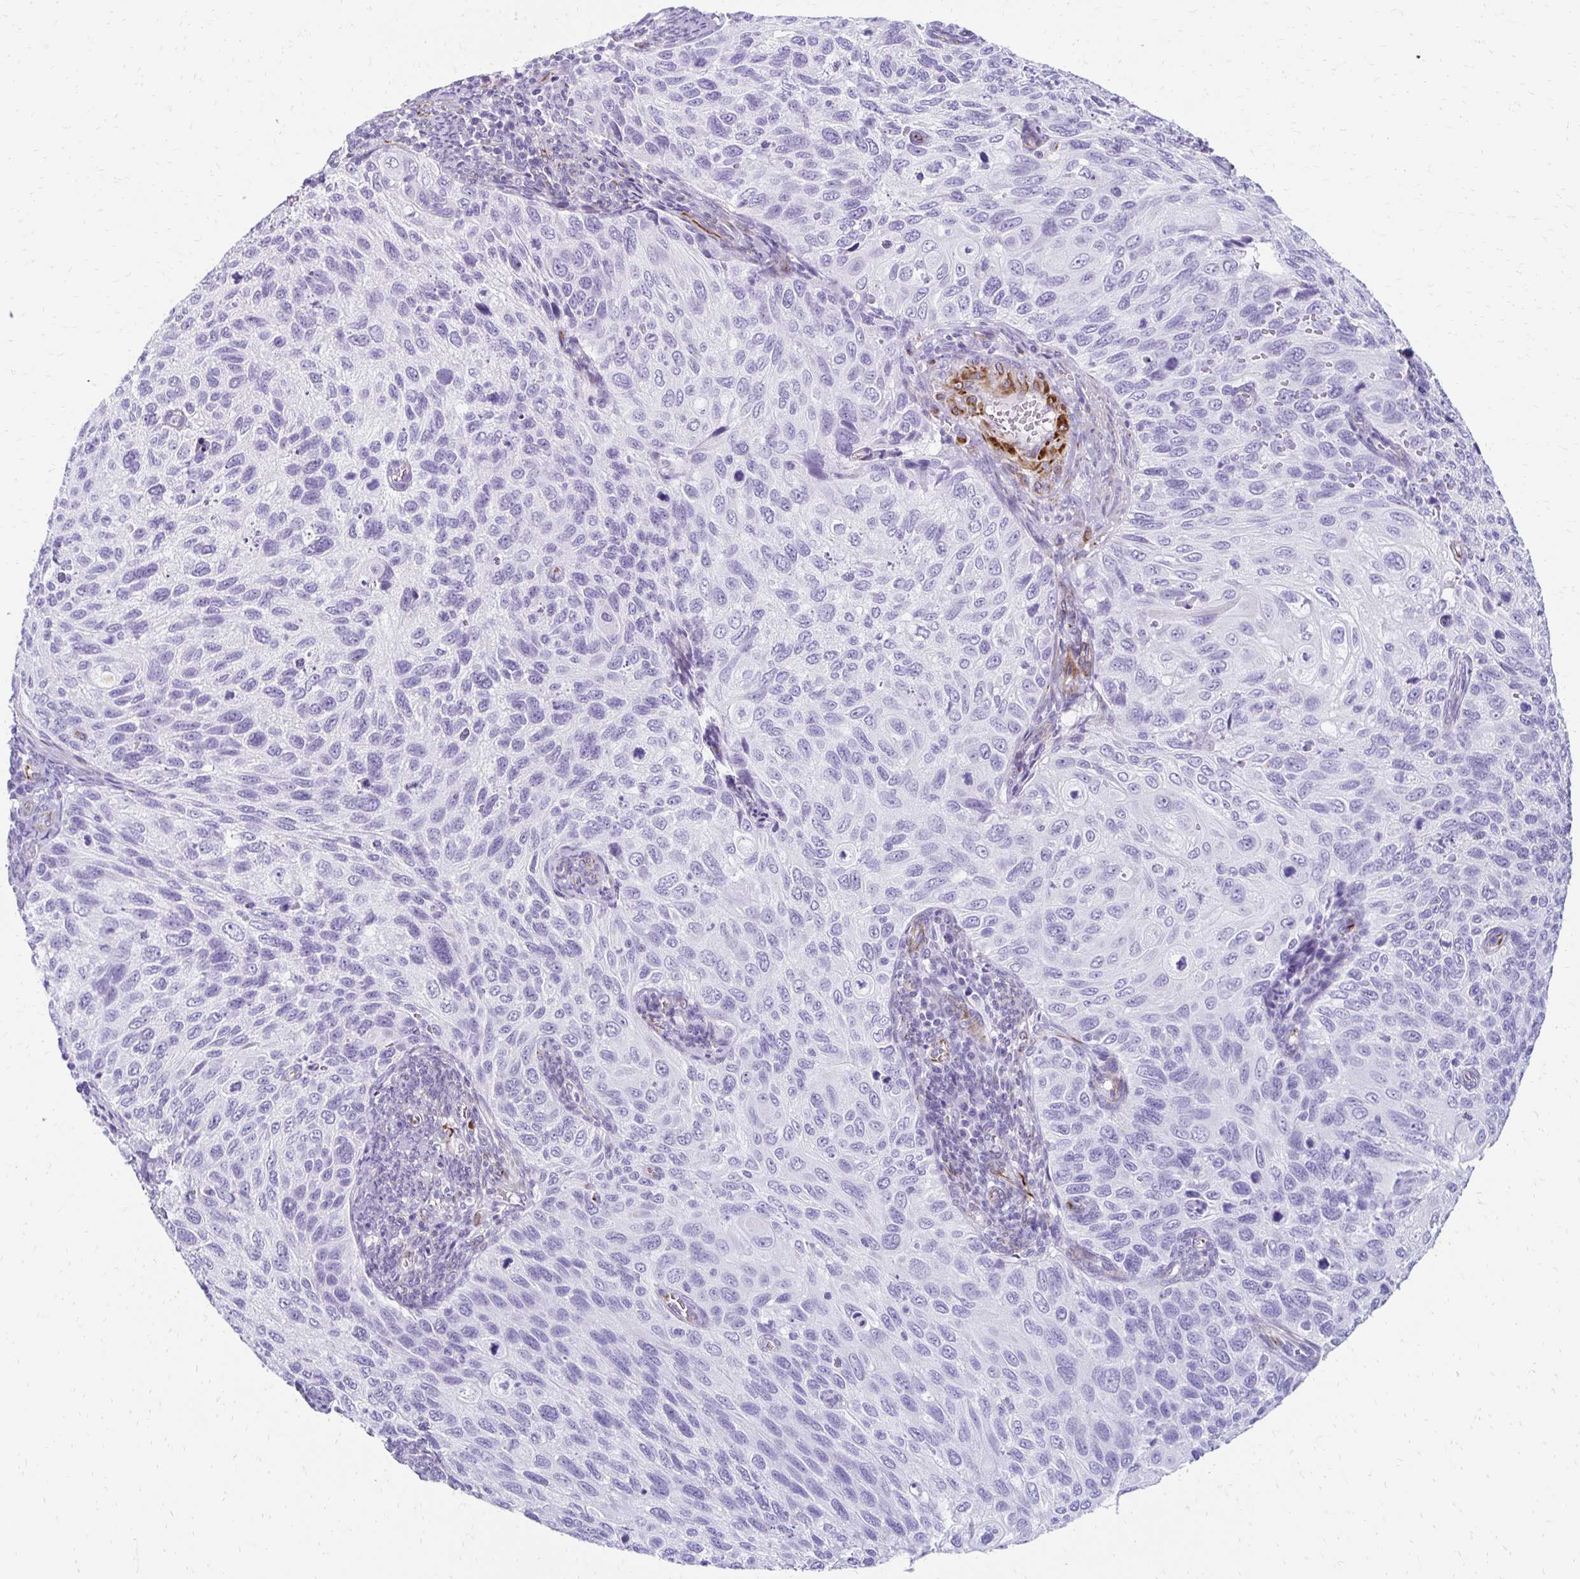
{"staining": {"intensity": "negative", "quantity": "none", "location": "none"}, "tissue": "cervical cancer", "cell_type": "Tumor cells", "image_type": "cancer", "snomed": [{"axis": "morphology", "description": "Squamous cell carcinoma, NOS"}, {"axis": "topography", "description": "Cervix"}], "caption": "Photomicrograph shows no protein staining in tumor cells of cervical squamous cell carcinoma tissue. (Brightfield microscopy of DAB (3,3'-diaminobenzidine) immunohistochemistry (IHC) at high magnification).", "gene": "TMEM54", "patient": {"sex": "female", "age": 70}}